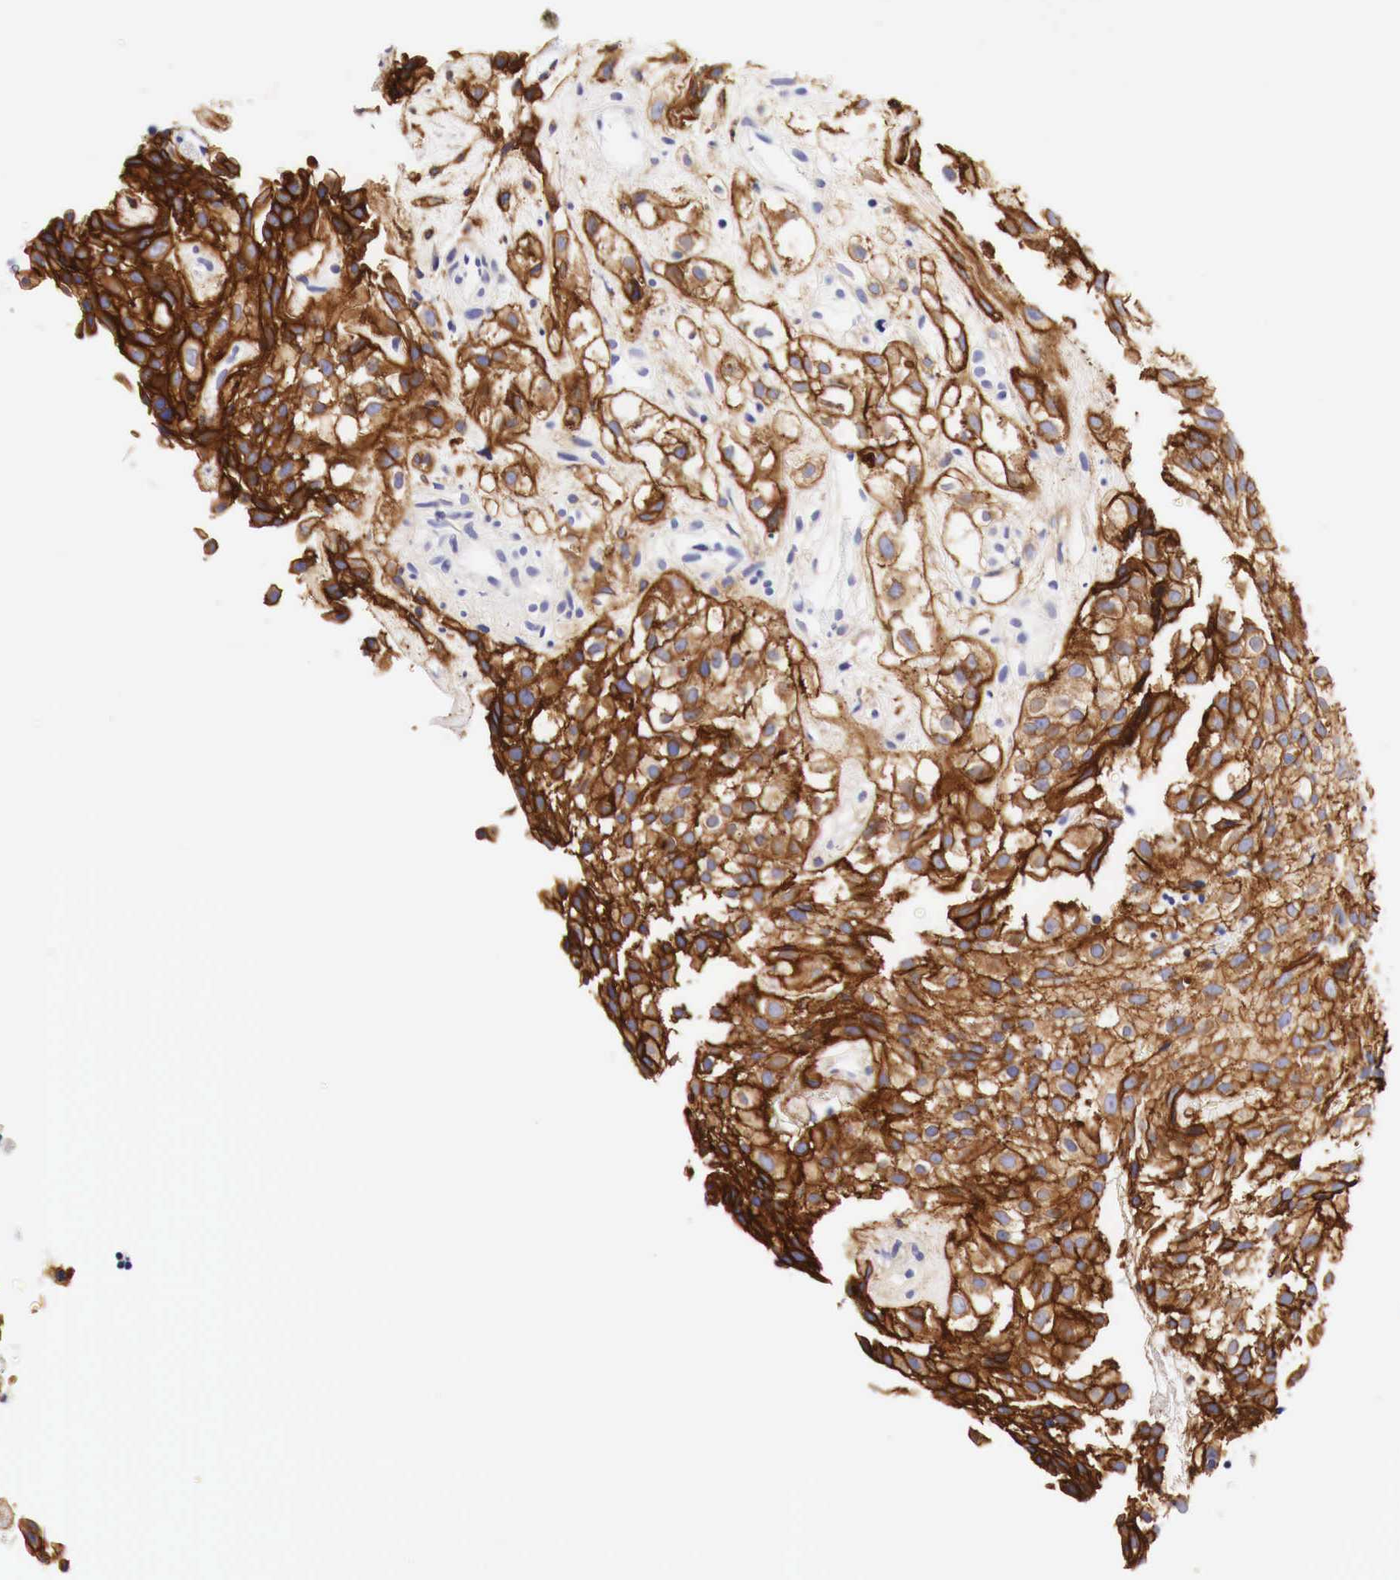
{"staining": {"intensity": "strong", "quantity": ">75%", "location": "cytoplasmic/membranous"}, "tissue": "urothelial cancer", "cell_type": "Tumor cells", "image_type": "cancer", "snomed": [{"axis": "morphology", "description": "Urothelial carcinoma, High grade"}, {"axis": "topography", "description": "Urinary bladder"}], "caption": "Urothelial carcinoma (high-grade) was stained to show a protein in brown. There is high levels of strong cytoplasmic/membranous staining in about >75% of tumor cells.", "gene": "EGFR", "patient": {"sex": "male", "age": 56}}